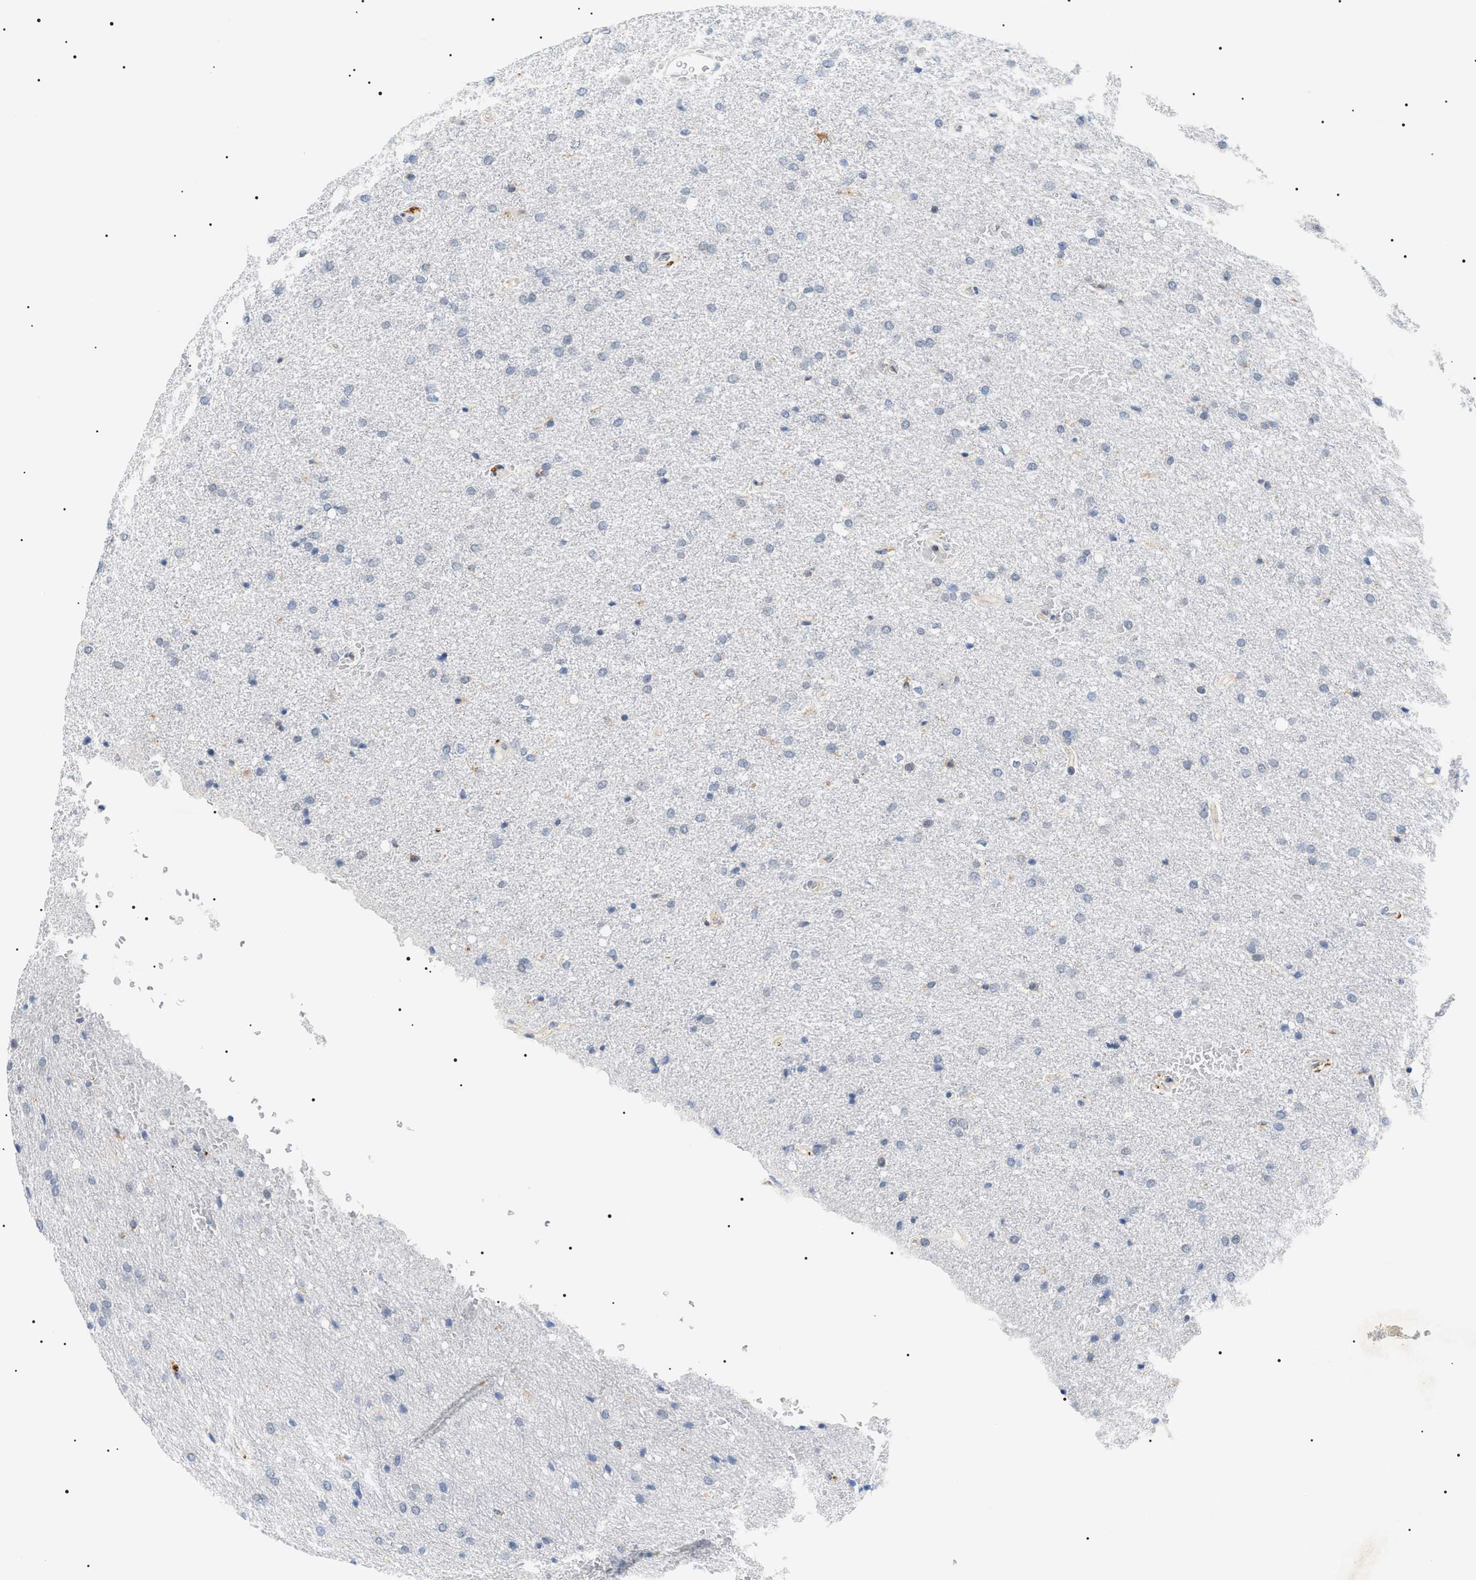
{"staining": {"intensity": "moderate", "quantity": "<25%", "location": "cytoplasmic/membranous"}, "tissue": "glioma", "cell_type": "Tumor cells", "image_type": "cancer", "snomed": [{"axis": "morphology", "description": "Glioma, malignant, Low grade"}, {"axis": "topography", "description": "Brain"}], "caption": "Malignant glioma (low-grade) stained for a protein (brown) demonstrates moderate cytoplasmic/membranous positive staining in about <25% of tumor cells.", "gene": "HSD17B11", "patient": {"sex": "female", "age": 37}}